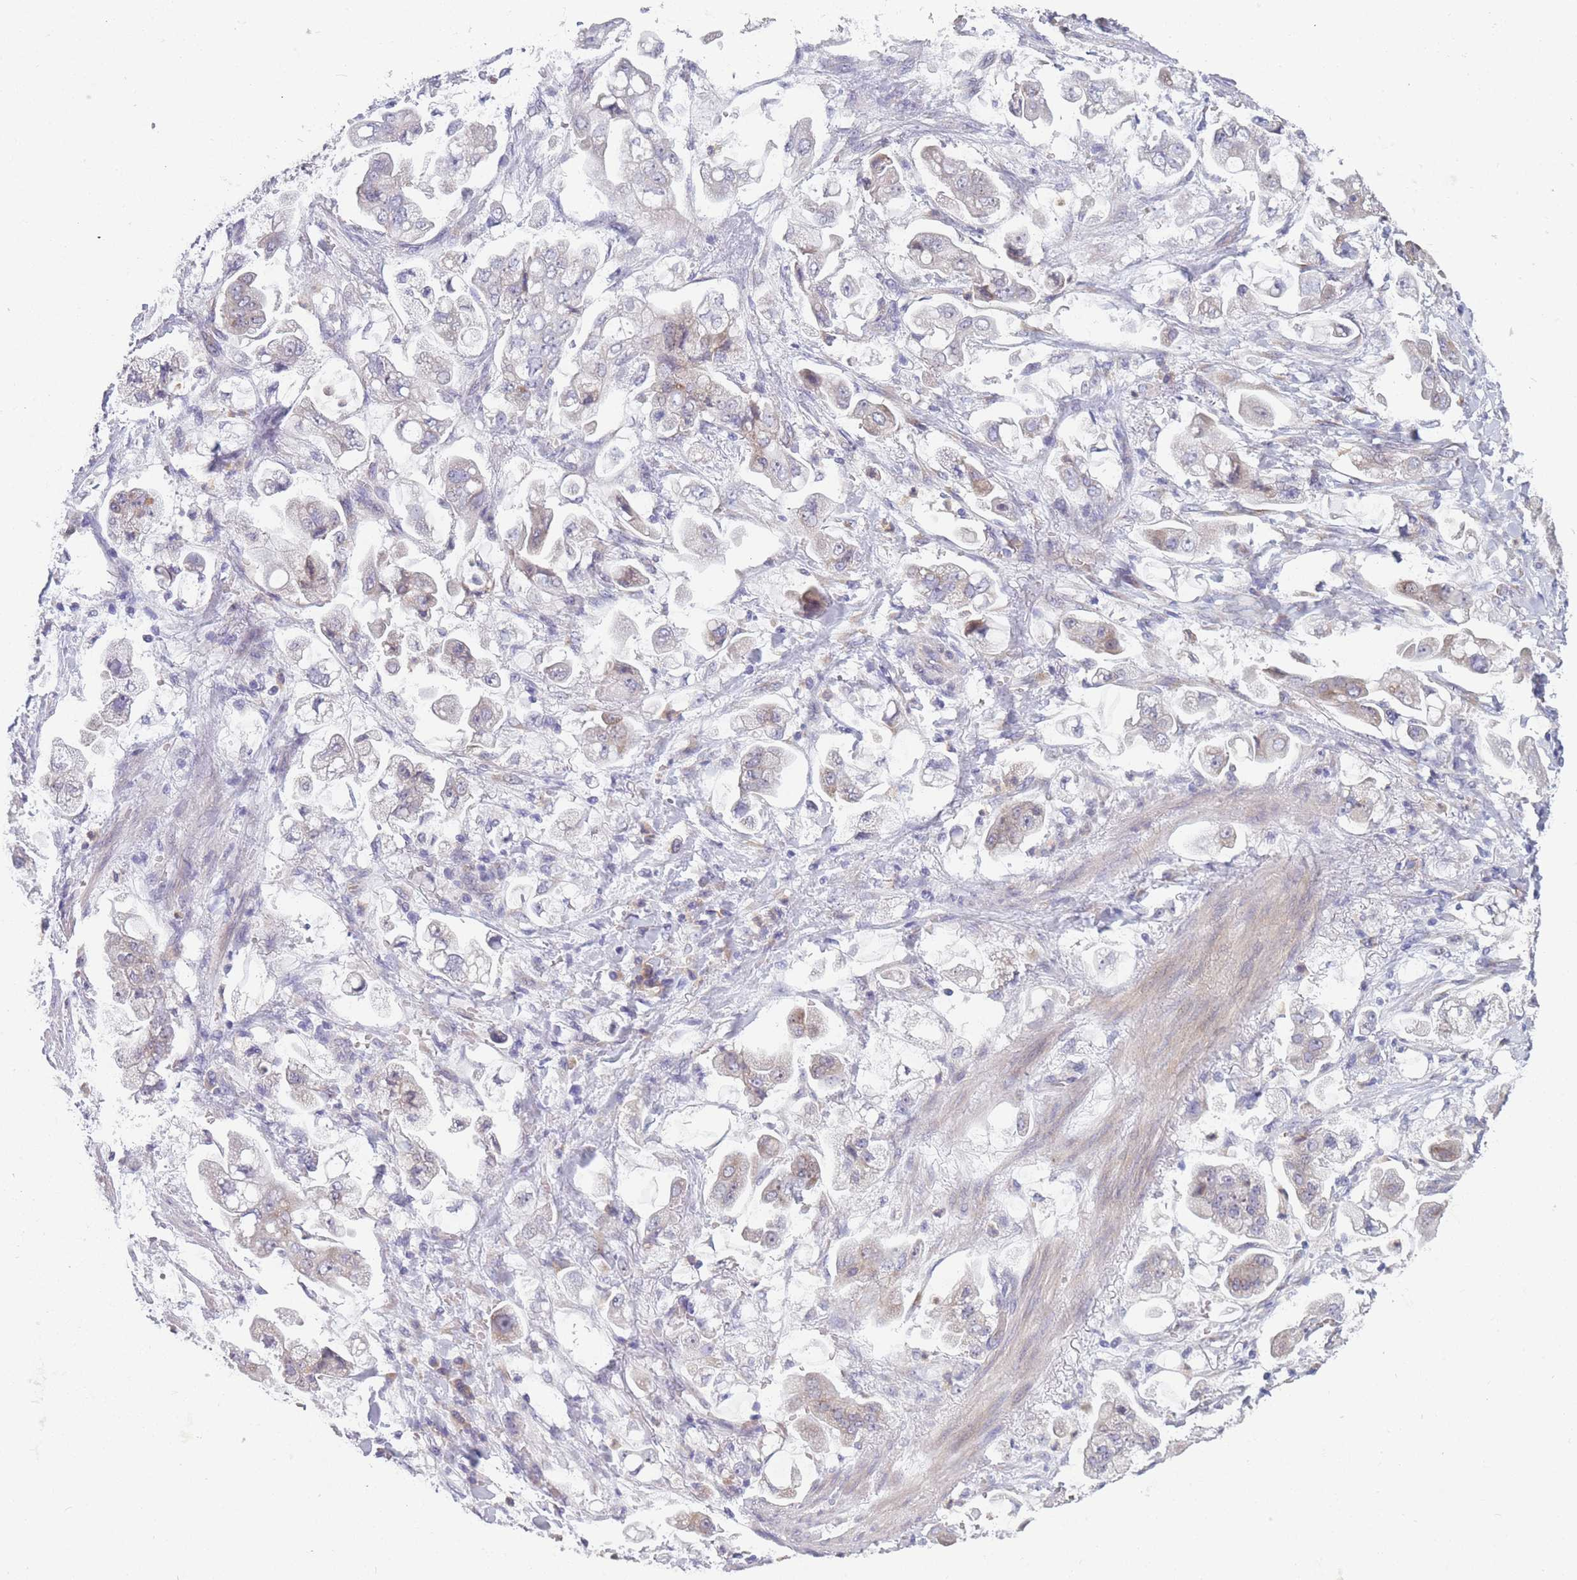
{"staining": {"intensity": "weak", "quantity": "<25%", "location": "cytoplasmic/membranous"}, "tissue": "stomach cancer", "cell_type": "Tumor cells", "image_type": "cancer", "snomed": [{"axis": "morphology", "description": "Adenocarcinoma, NOS"}, {"axis": "topography", "description": "Stomach"}], "caption": "High magnification brightfield microscopy of stomach cancer (adenocarcinoma) stained with DAB (brown) and counterstained with hematoxylin (blue): tumor cells show no significant expression.", "gene": "NDUFAF6", "patient": {"sex": "male", "age": 62}}